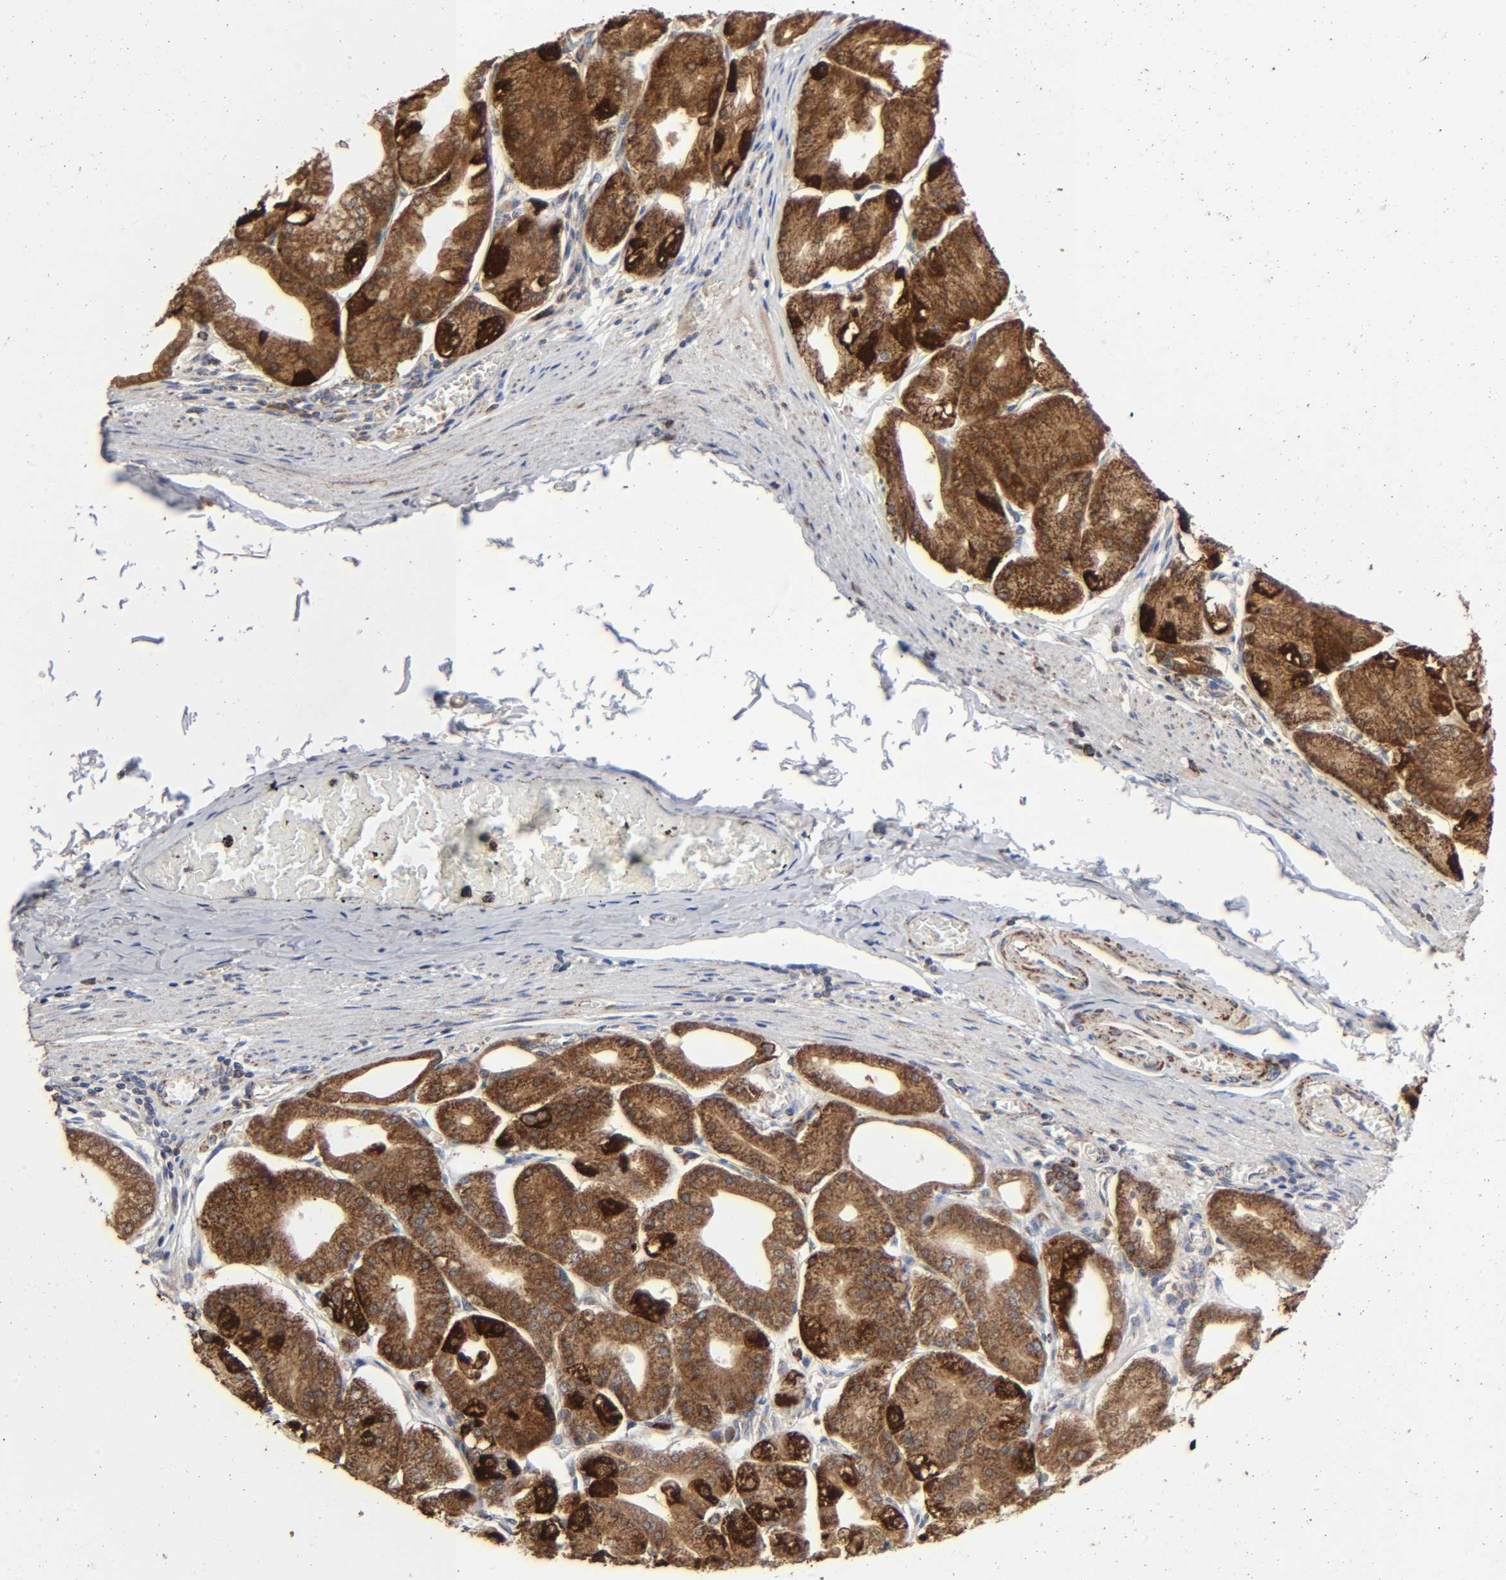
{"staining": {"intensity": "strong", "quantity": ">75%", "location": "cytoplasmic/membranous"}, "tissue": "stomach", "cell_type": "Glandular cells", "image_type": "normal", "snomed": [{"axis": "morphology", "description": "Normal tissue, NOS"}, {"axis": "topography", "description": "Stomach, lower"}], "caption": "Protein staining shows strong cytoplasmic/membranous positivity in about >75% of glandular cells in unremarkable stomach.", "gene": "COX6B1", "patient": {"sex": "male", "age": 71}}